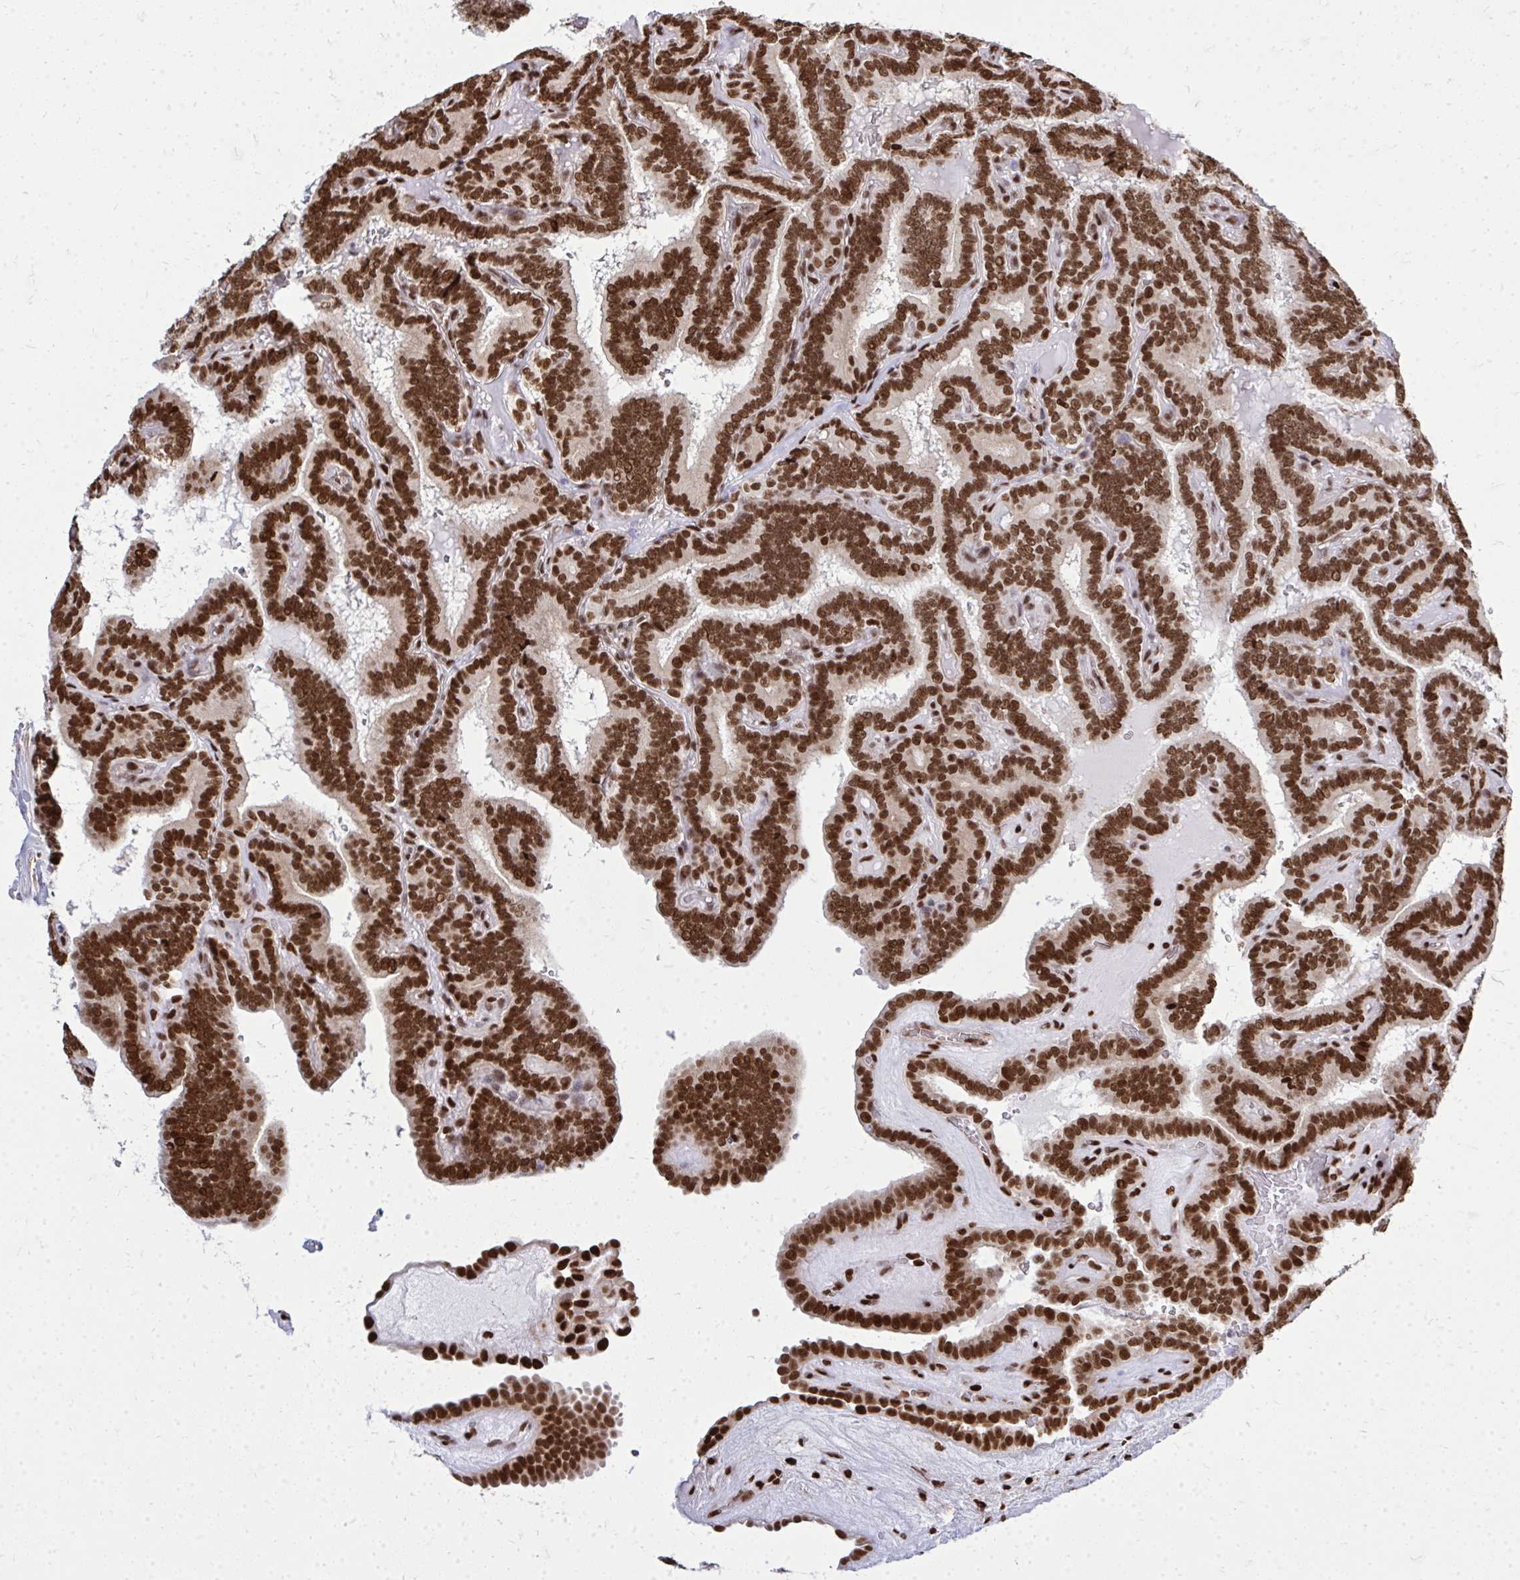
{"staining": {"intensity": "strong", "quantity": ">75%", "location": "nuclear"}, "tissue": "thyroid cancer", "cell_type": "Tumor cells", "image_type": "cancer", "snomed": [{"axis": "morphology", "description": "Papillary adenocarcinoma, NOS"}, {"axis": "topography", "description": "Thyroid gland"}], "caption": "A brown stain highlights strong nuclear positivity of a protein in human thyroid papillary adenocarcinoma tumor cells.", "gene": "TBL1Y", "patient": {"sex": "female", "age": 21}}